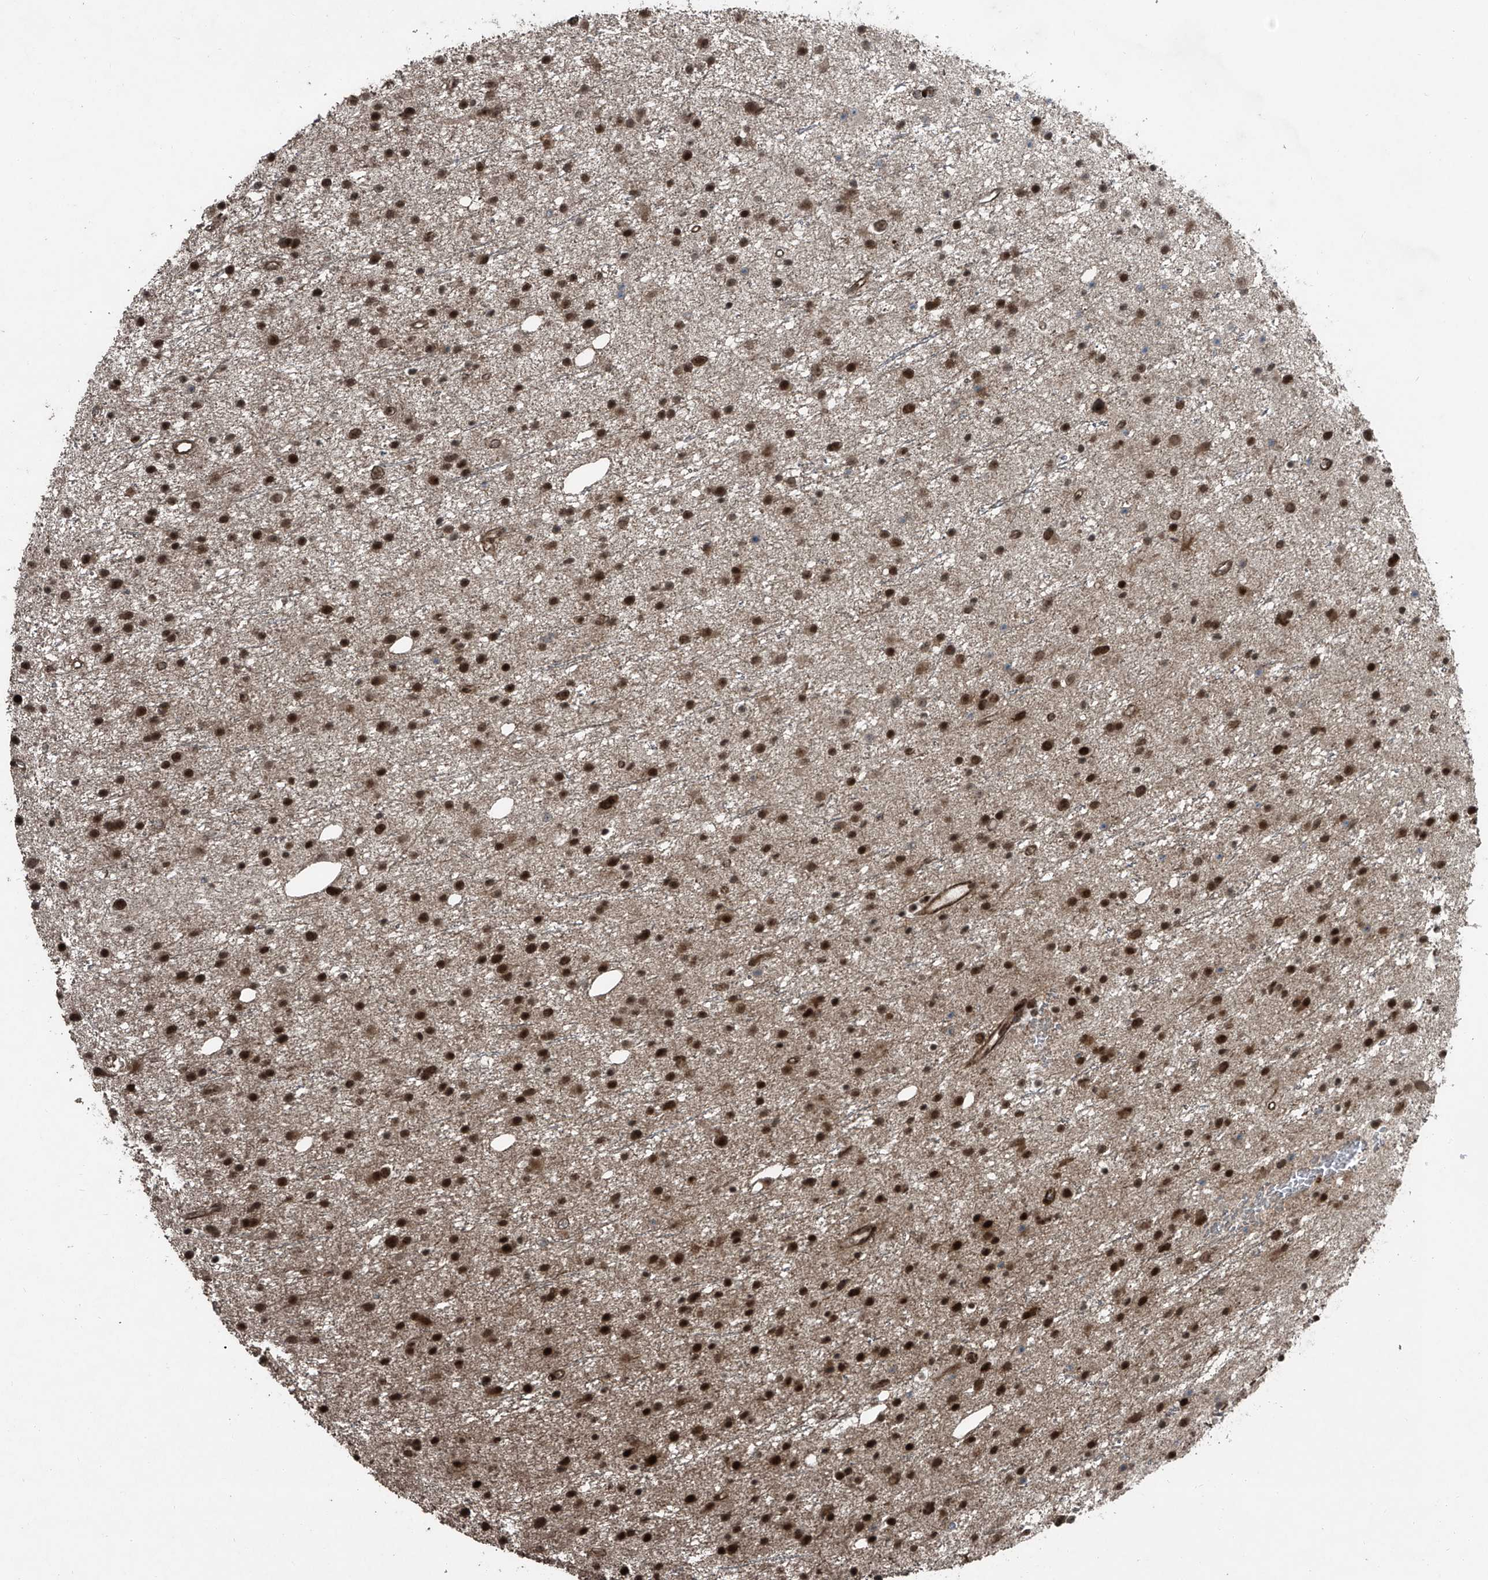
{"staining": {"intensity": "moderate", "quantity": ">75%", "location": "nuclear"}, "tissue": "glioma", "cell_type": "Tumor cells", "image_type": "cancer", "snomed": [{"axis": "morphology", "description": "Glioma, malignant, Low grade"}, {"axis": "topography", "description": "Cerebral cortex"}], "caption": "Immunohistochemical staining of glioma demonstrates moderate nuclear protein expression in approximately >75% of tumor cells. The protein of interest is stained brown, and the nuclei are stained in blue (DAB IHC with brightfield microscopy, high magnification).", "gene": "ZNF570", "patient": {"sex": "female", "age": 39}}